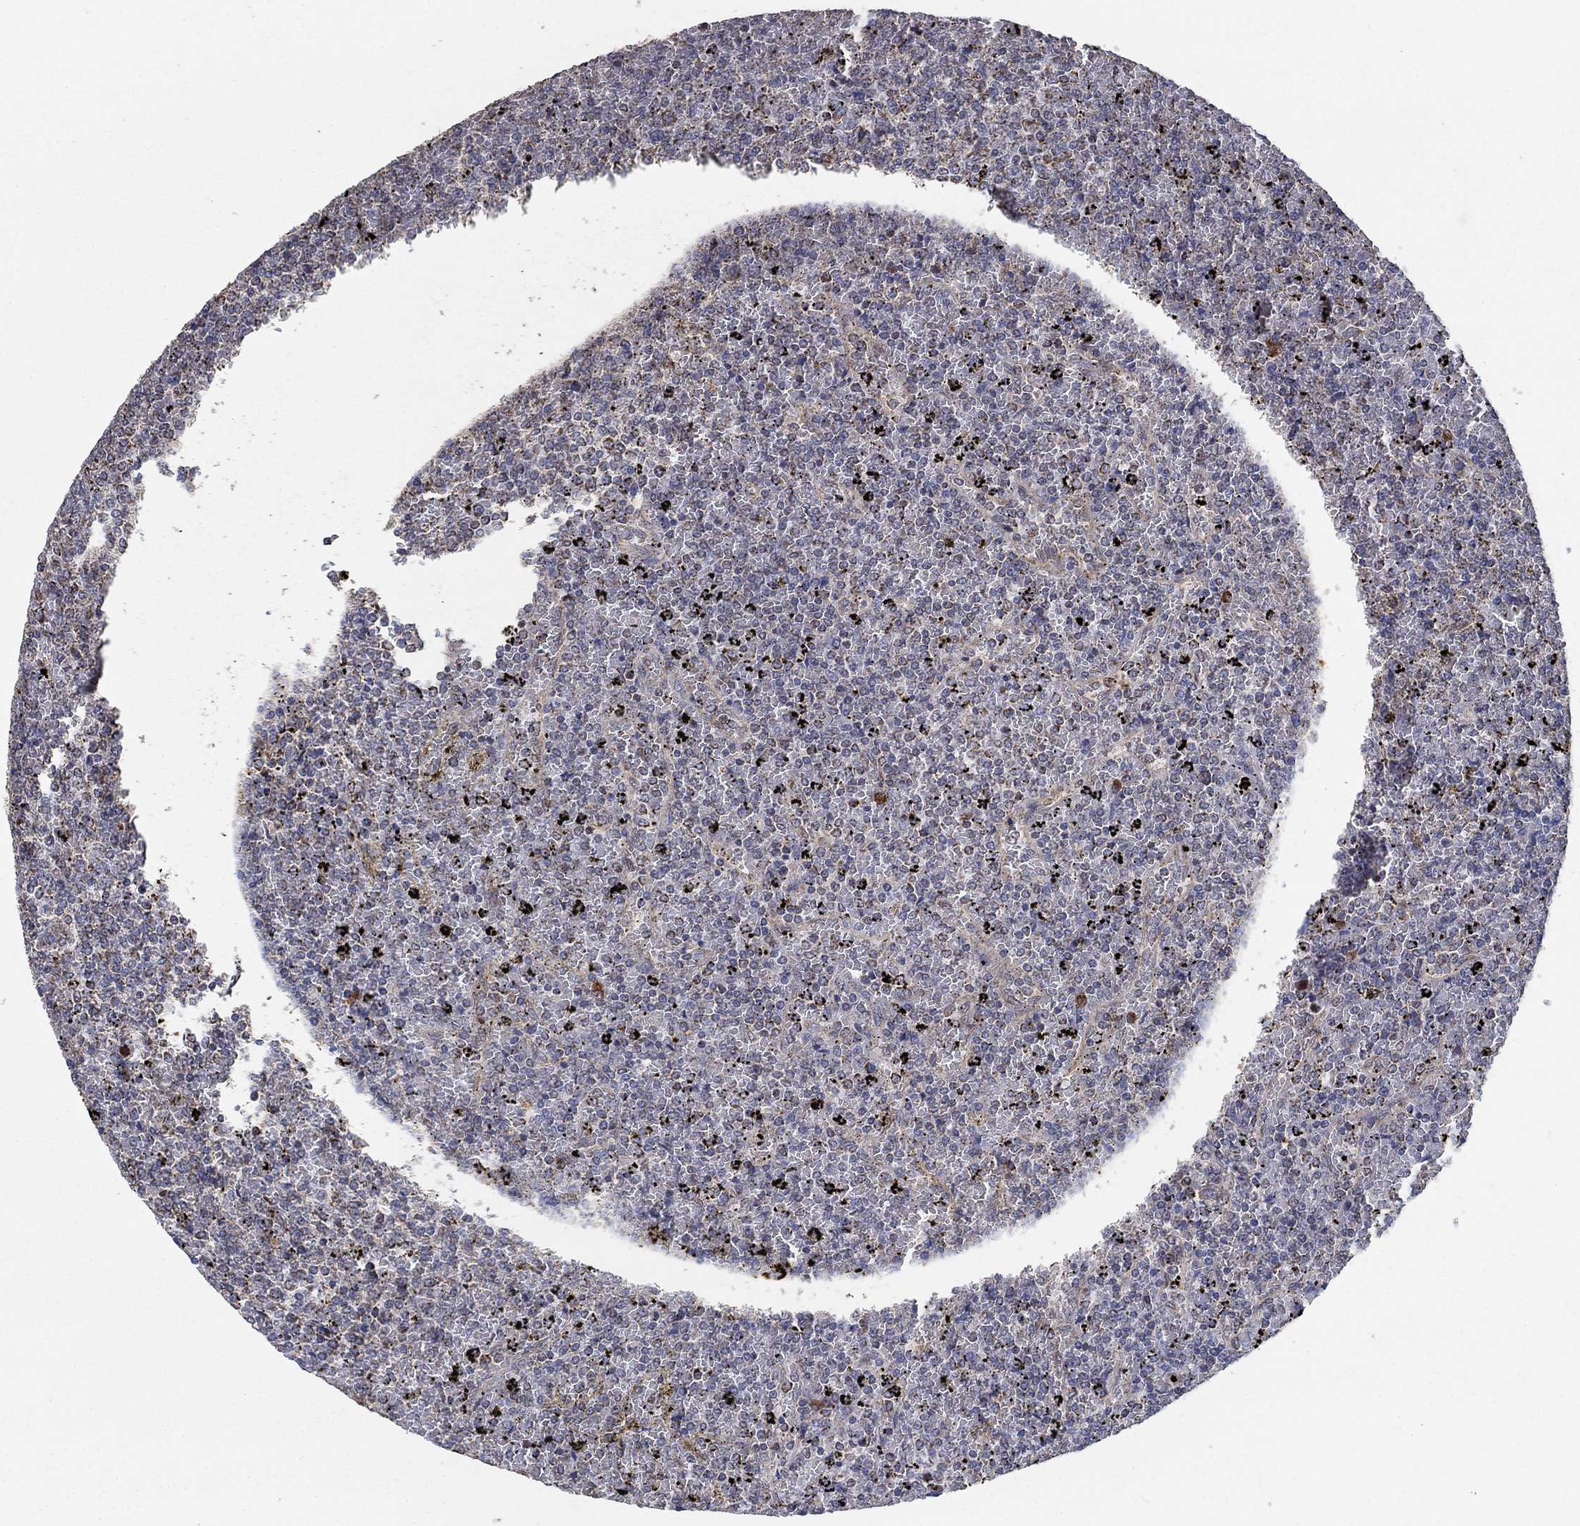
{"staining": {"intensity": "negative", "quantity": "none", "location": "none"}, "tissue": "lymphoma", "cell_type": "Tumor cells", "image_type": "cancer", "snomed": [{"axis": "morphology", "description": "Malignant lymphoma, non-Hodgkin's type, Low grade"}, {"axis": "topography", "description": "Spleen"}], "caption": "Histopathology image shows no protein staining in tumor cells of lymphoma tissue. (Immunohistochemistry (ihc), brightfield microscopy, high magnification).", "gene": "HID1", "patient": {"sex": "female", "age": 77}}